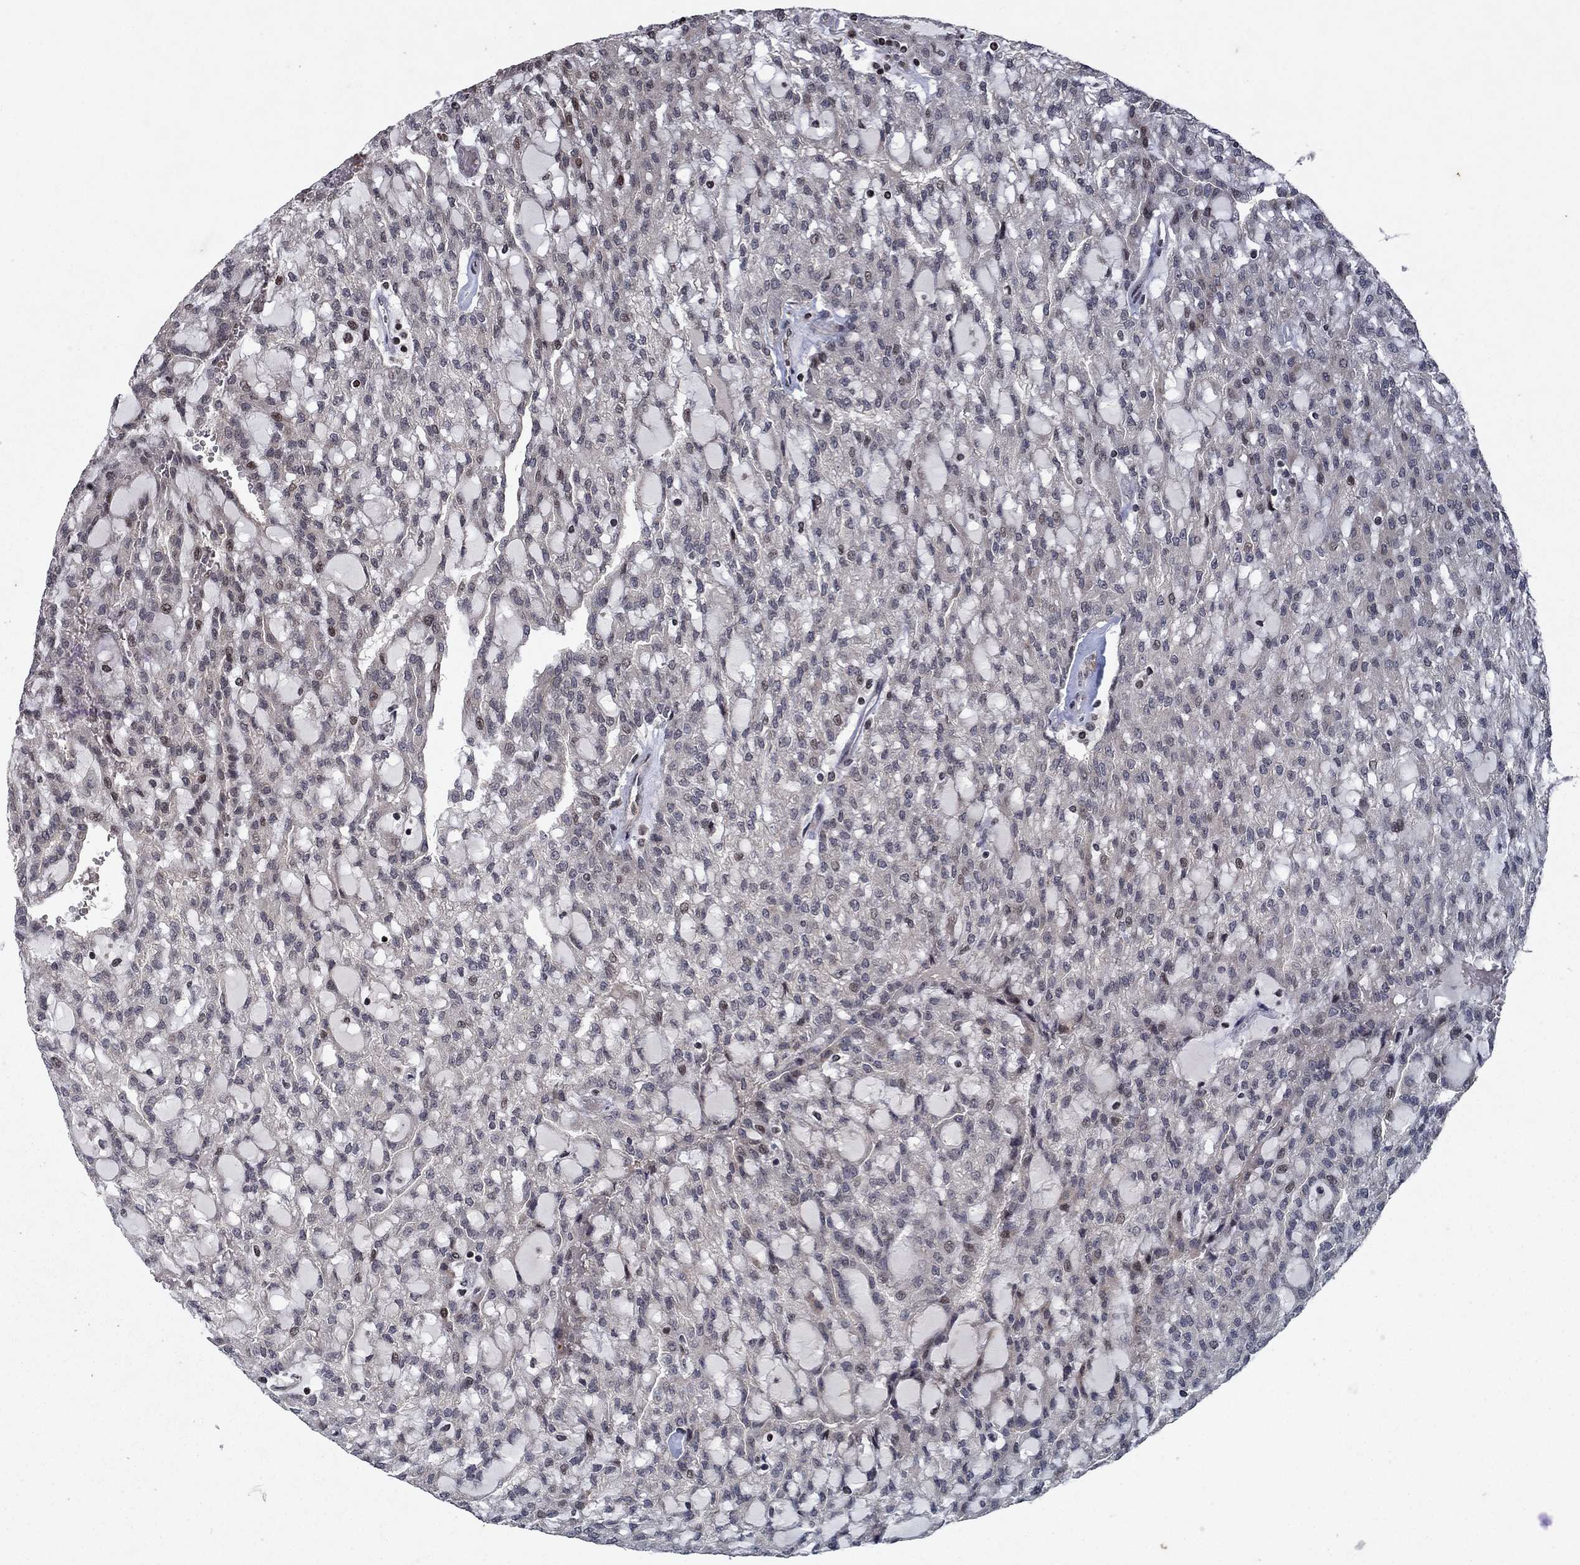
{"staining": {"intensity": "negative", "quantity": "none", "location": "none"}, "tissue": "renal cancer", "cell_type": "Tumor cells", "image_type": "cancer", "snomed": [{"axis": "morphology", "description": "Adenocarcinoma, NOS"}, {"axis": "topography", "description": "Kidney"}], "caption": "Renal cancer stained for a protein using immunohistochemistry shows no staining tumor cells.", "gene": "SORBS1", "patient": {"sex": "male", "age": 63}}